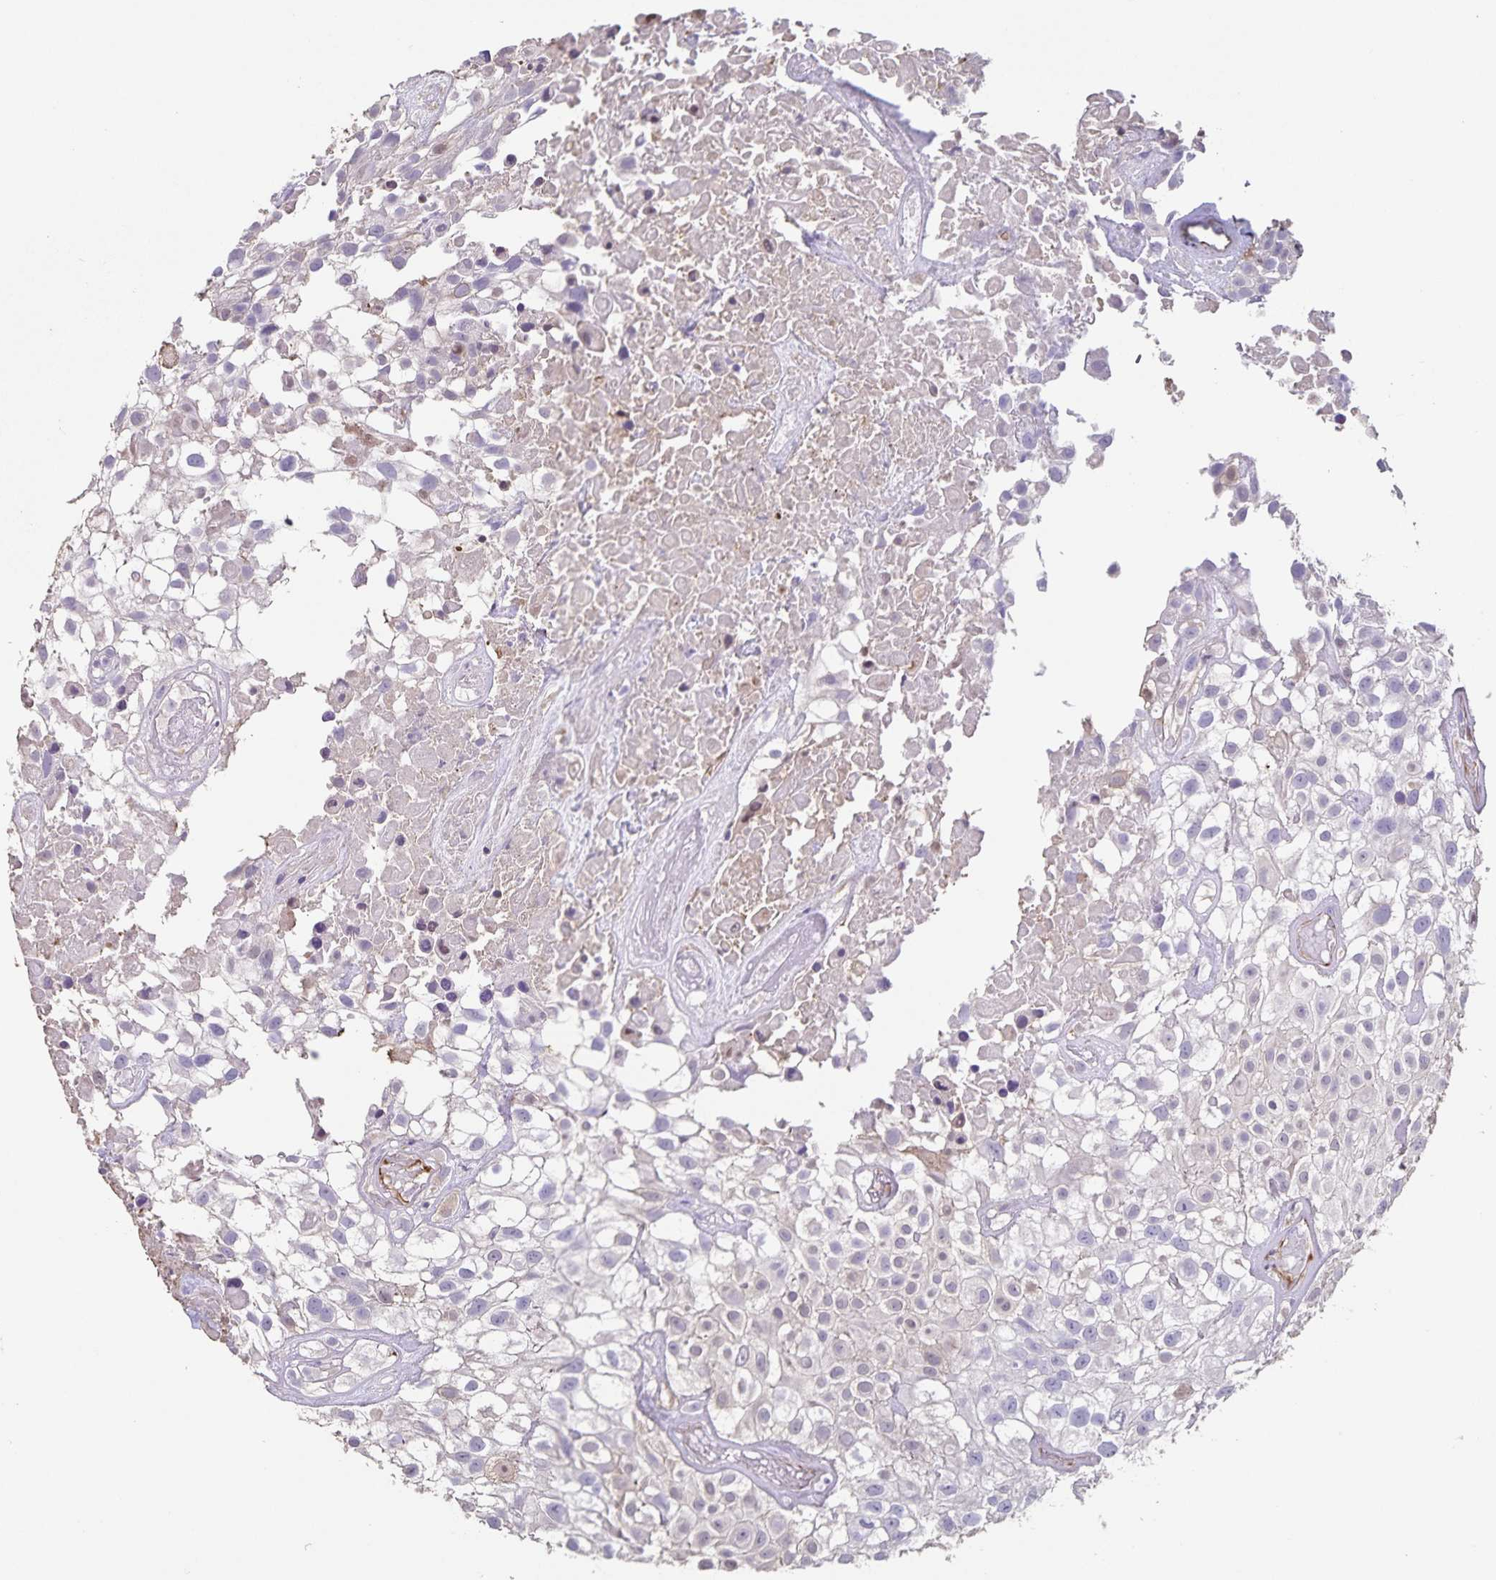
{"staining": {"intensity": "negative", "quantity": "none", "location": "none"}, "tissue": "urothelial cancer", "cell_type": "Tumor cells", "image_type": "cancer", "snomed": [{"axis": "morphology", "description": "Urothelial carcinoma, High grade"}, {"axis": "topography", "description": "Urinary bladder"}], "caption": "Urothelial cancer was stained to show a protein in brown. There is no significant staining in tumor cells.", "gene": "SYNM", "patient": {"sex": "male", "age": 56}}